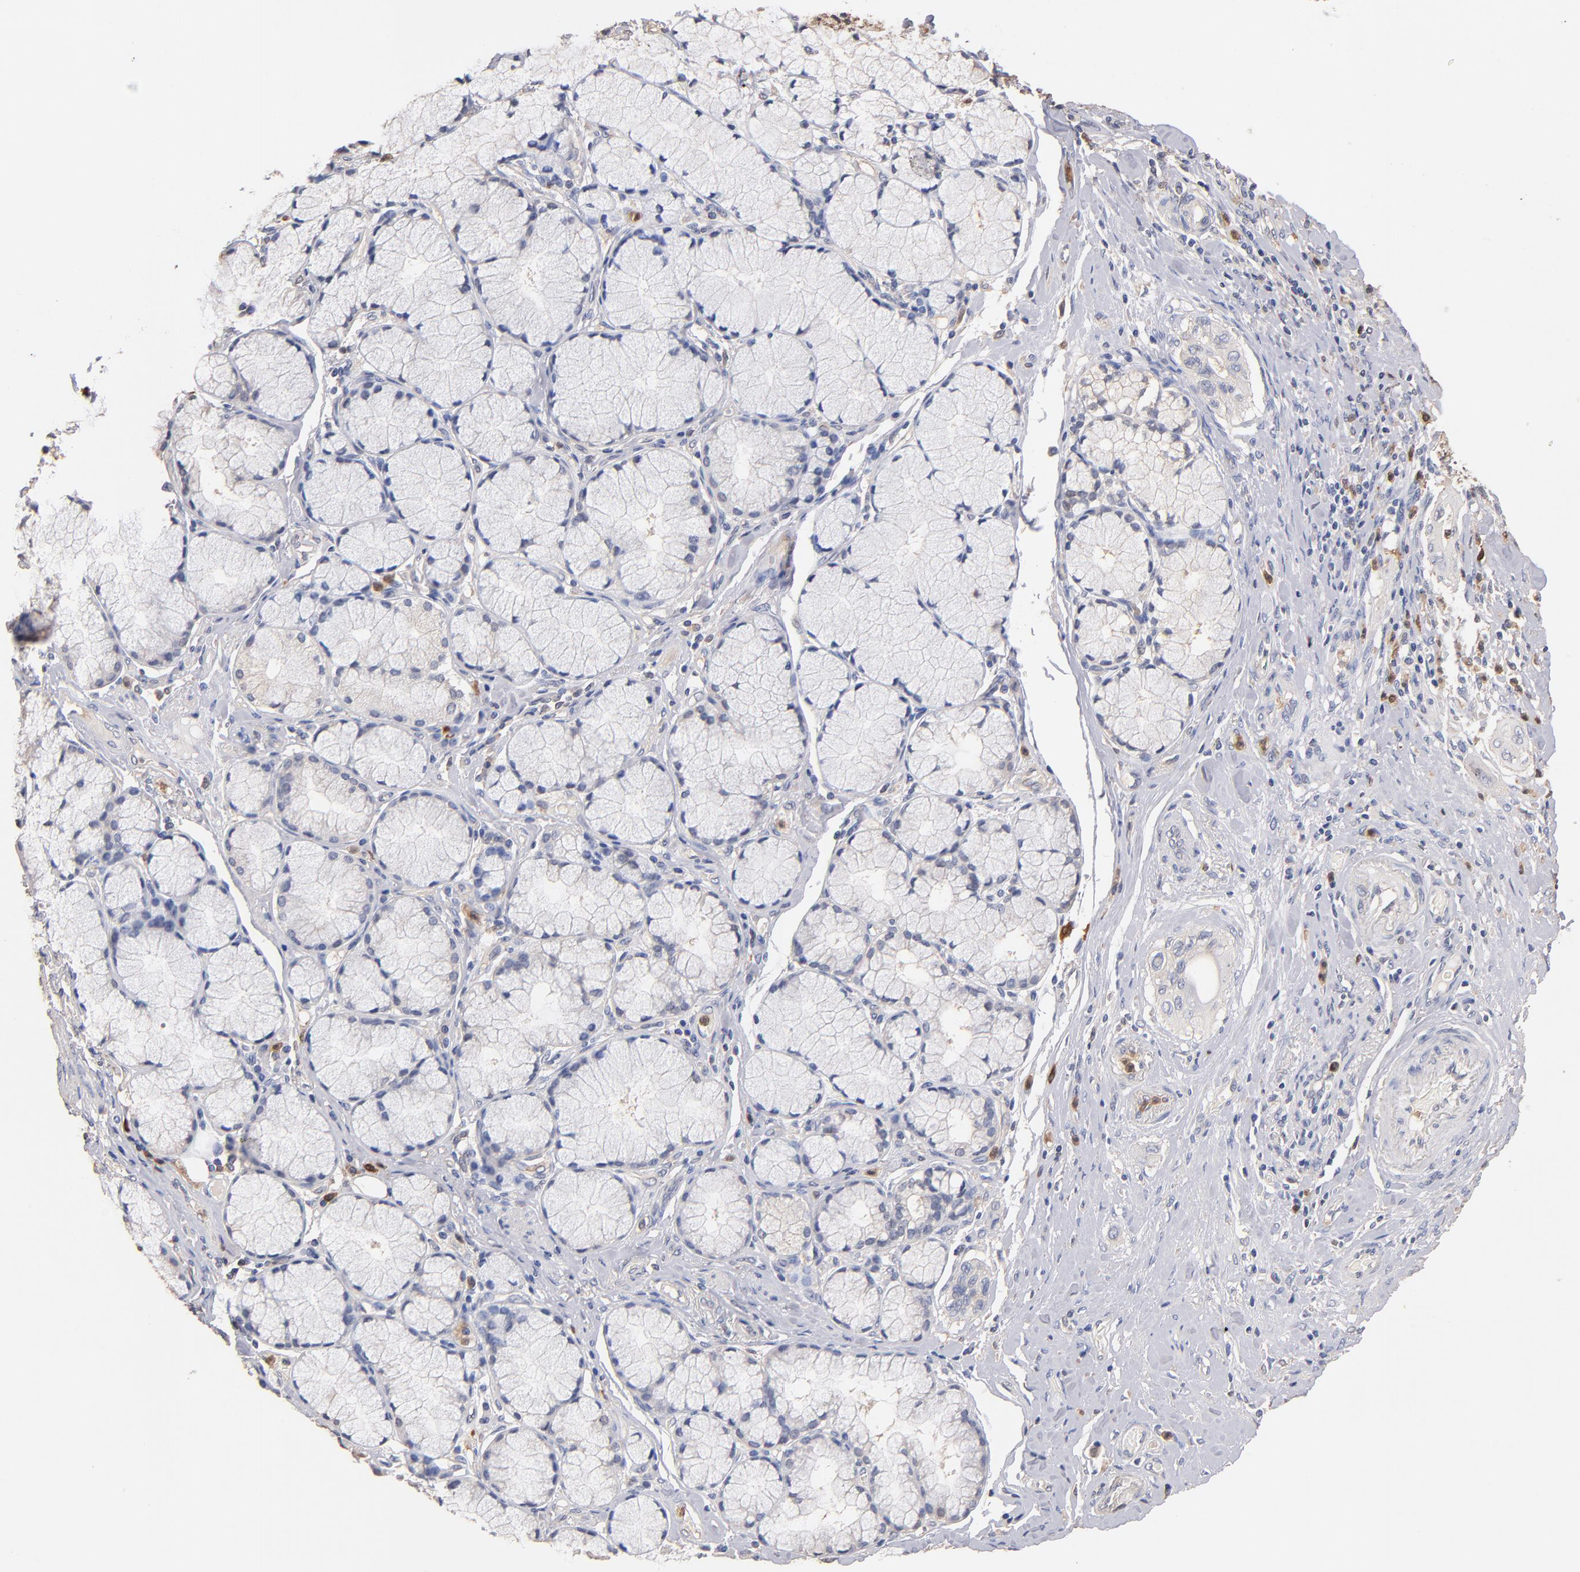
{"staining": {"intensity": "weak", "quantity": "25%-75%", "location": "cytoplasmic/membranous"}, "tissue": "pancreatic cancer", "cell_type": "Tumor cells", "image_type": "cancer", "snomed": [{"axis": "morphology", "description": "Adenocarcinoma, NOS"}, {"axis": "topography", "description": "Pancreas"}], "caption": "The immunohistochemical stain highlights weak cytoplasmic/membranous expression in tumor cells of adenocarcinoma (pancreatic) tissue.", "gene": "RO60", "patient": {"sex": "male", "age": 77}}